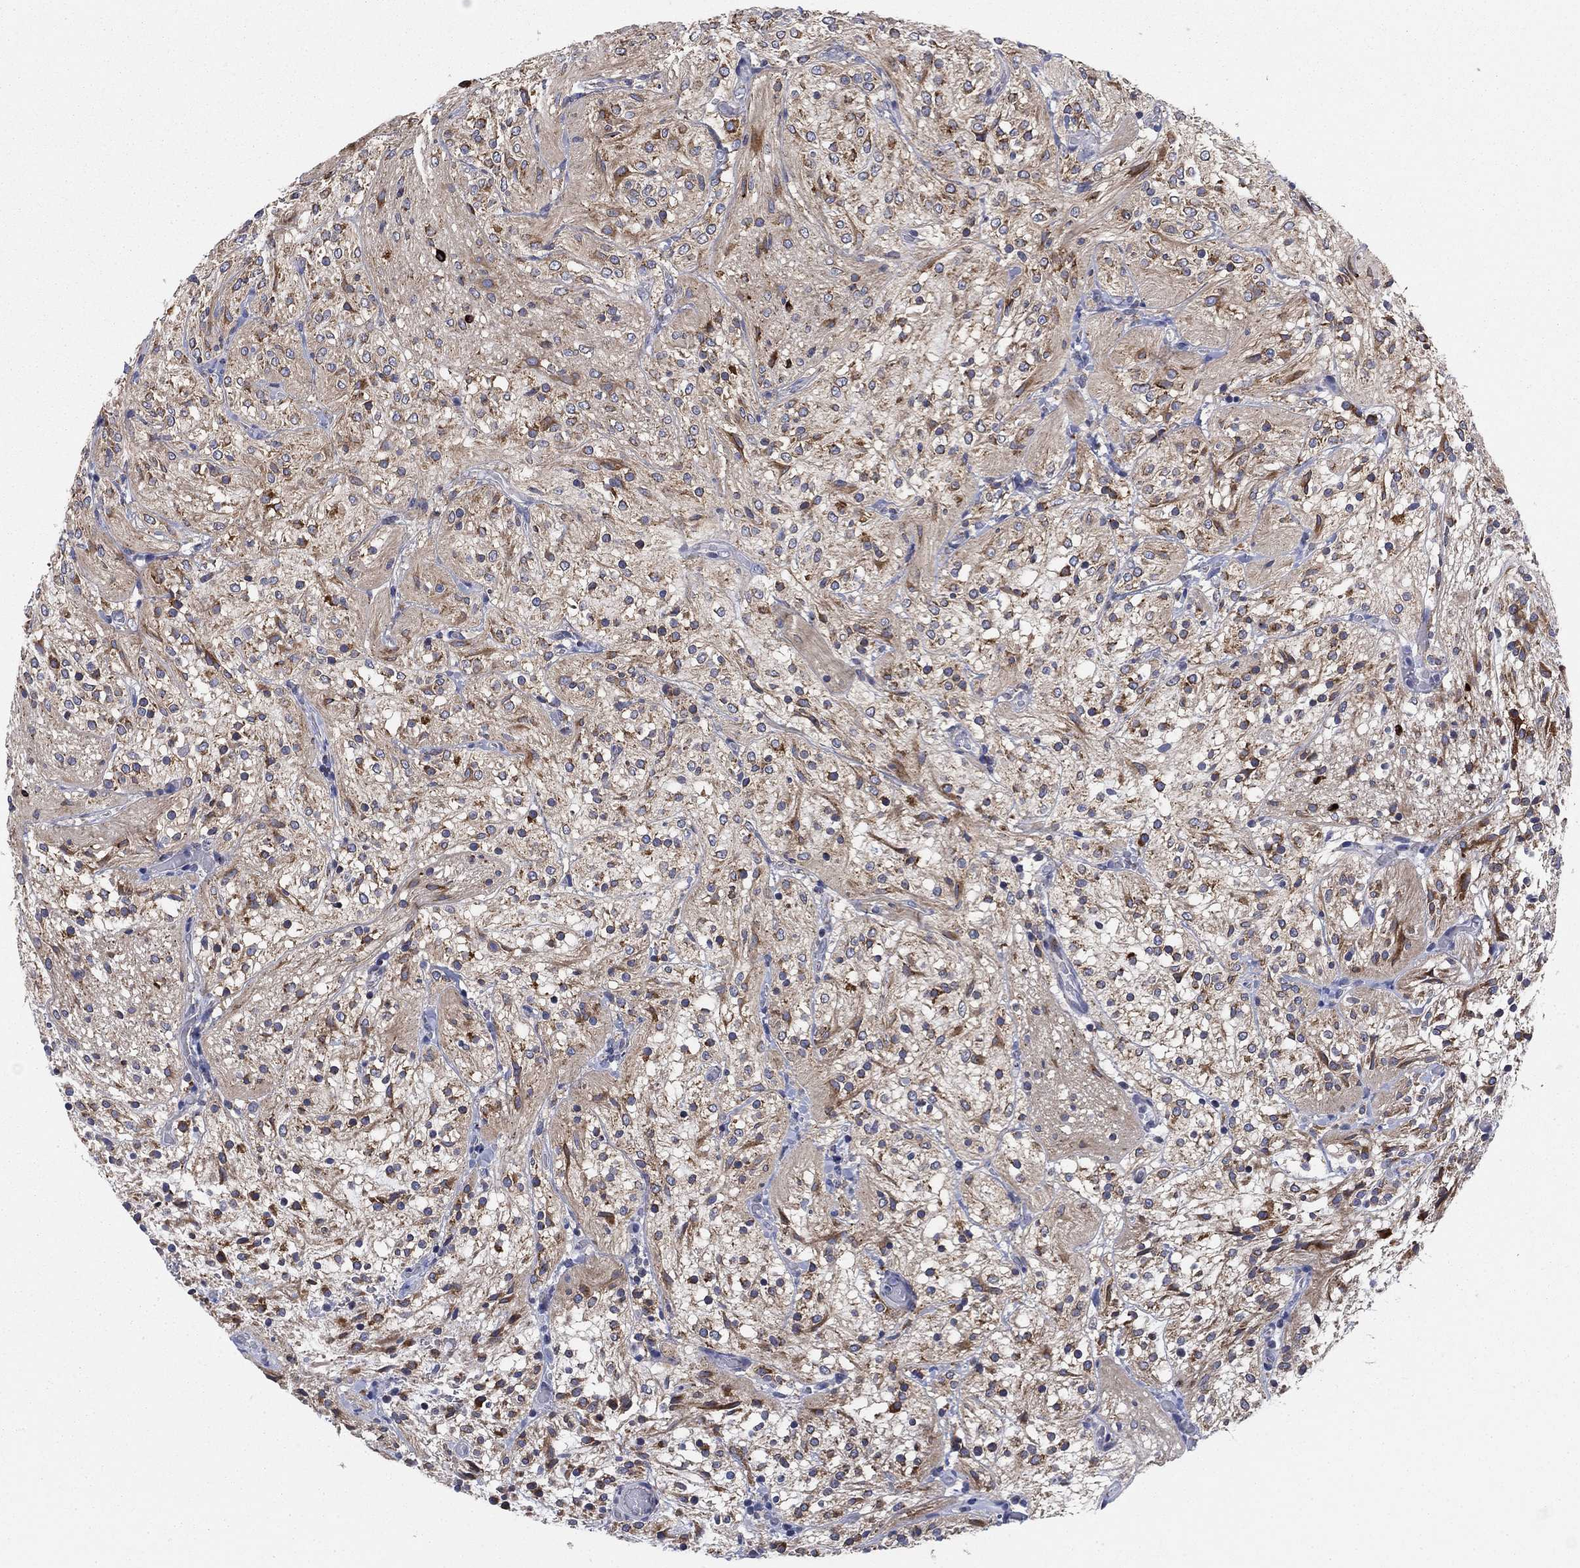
{"staining": {"intensity": "moderate", "quantity": "25%-75%", "location": "cytoplasmic/membranous"}, "tissue": "glioma", "cell_type": "Tumor cells", "image_type": "cancer", "snomed": [{"axis": "morphology", "description": "Glioma, malignant, Low grade"}, {"axis": "topography", "description": "Brain"}], "caption": "Glioma tissue reveals moderate cytoplasmic/membranous staining in about 25%-75% of tumor cells, visualized by immunohistochemistry.", "gene": "NACAD", "patient": {"sex": "male", "age": 3}}